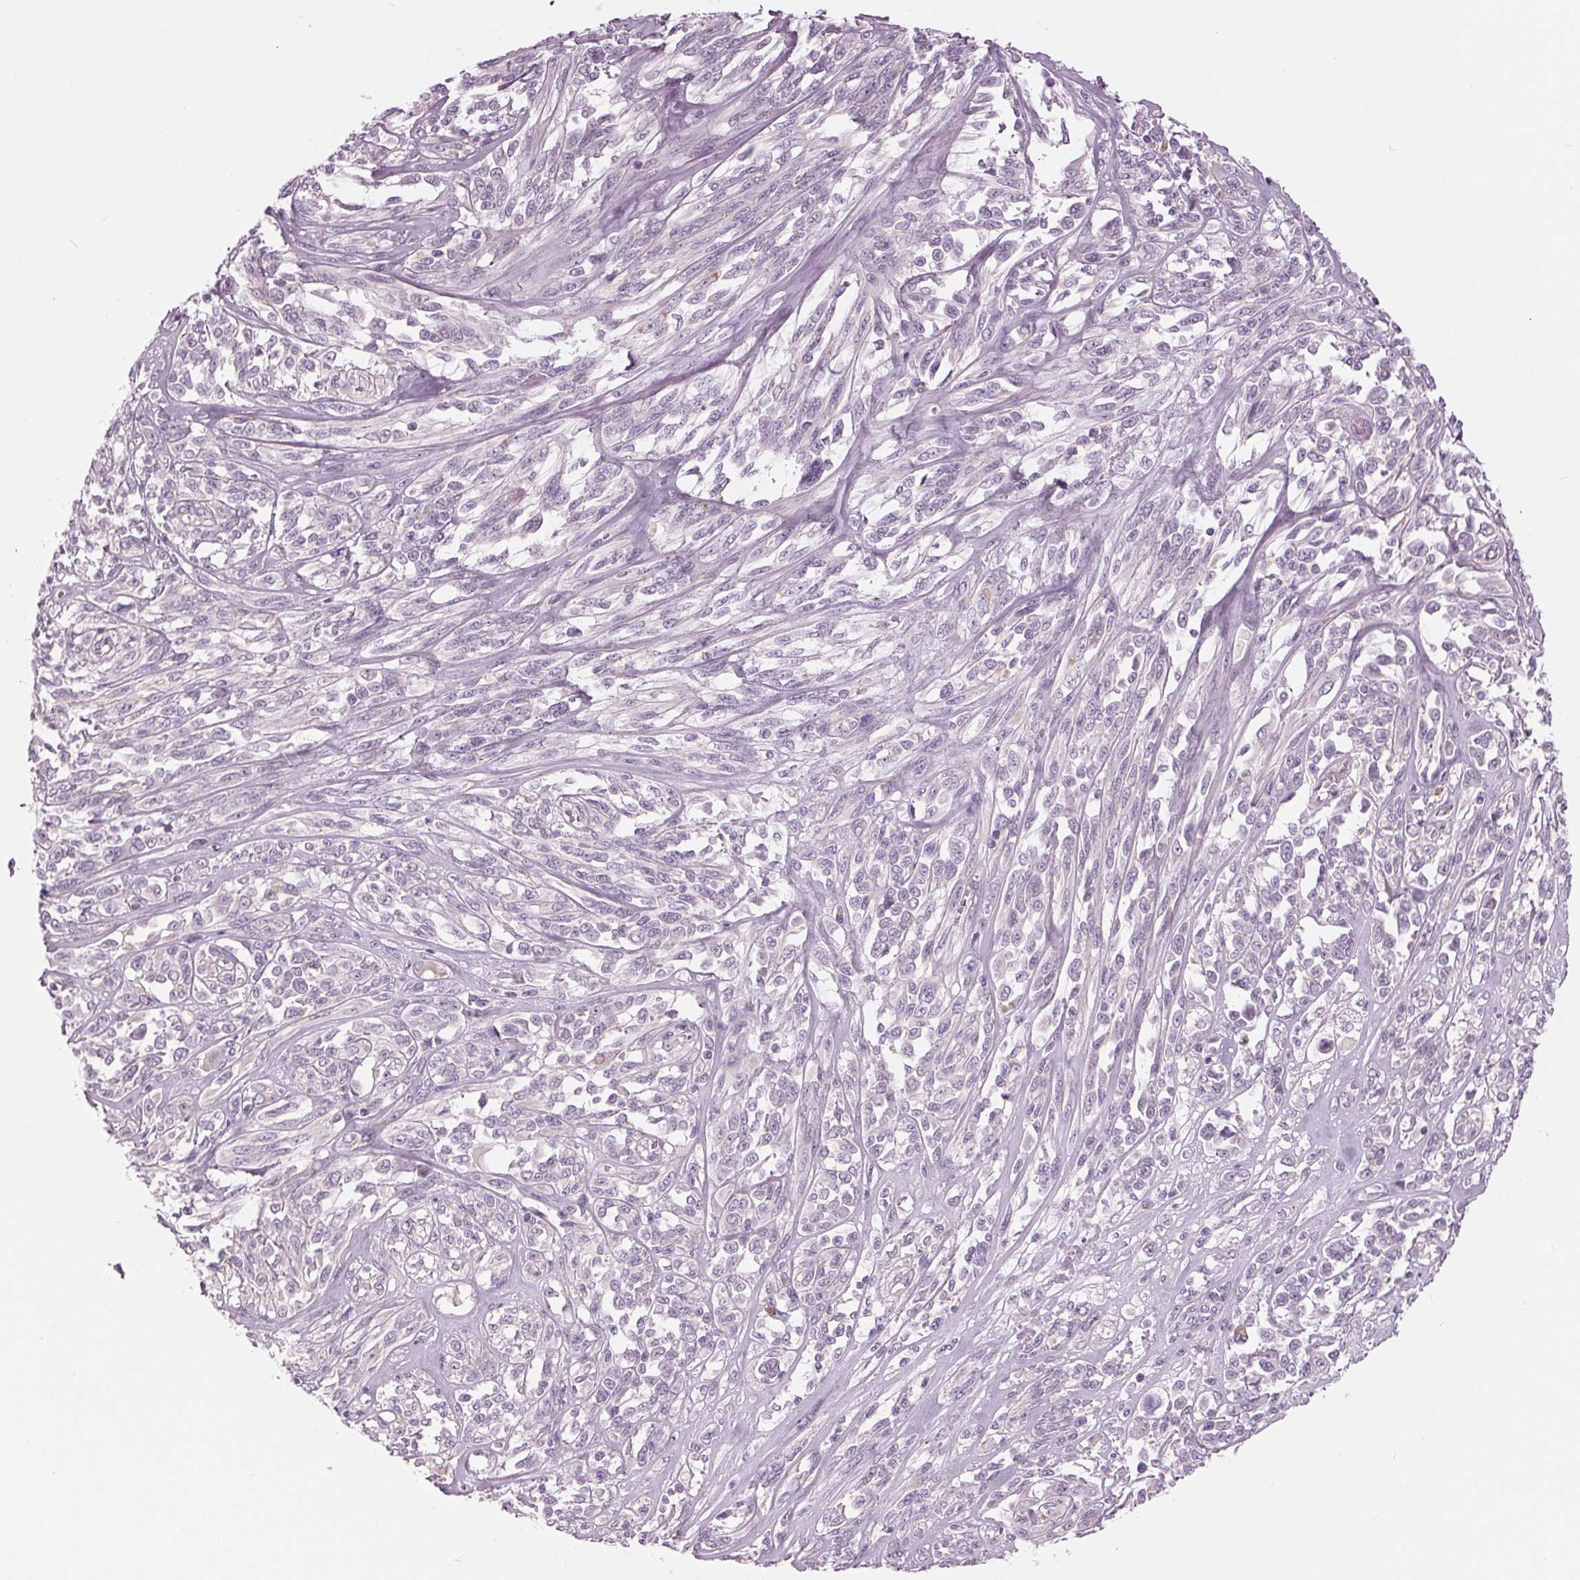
{"staining": {"intensity": "negative", "quantity": "none", "location": "none"}, "tissue": "melanoma", "cell_type": "Tumor cells", "image_type": "cancer", "snomed": [{"axis": "morphology", "description": "Malignant melanoma, NOS"}, {"axis": "topography", "description": "Skin"}], "caption": "The histopathology image reveals no significant staining in tumor cells of melanoma.", "gene": "SAMD4A", "patient": {"sex": "female", "age": 91}}